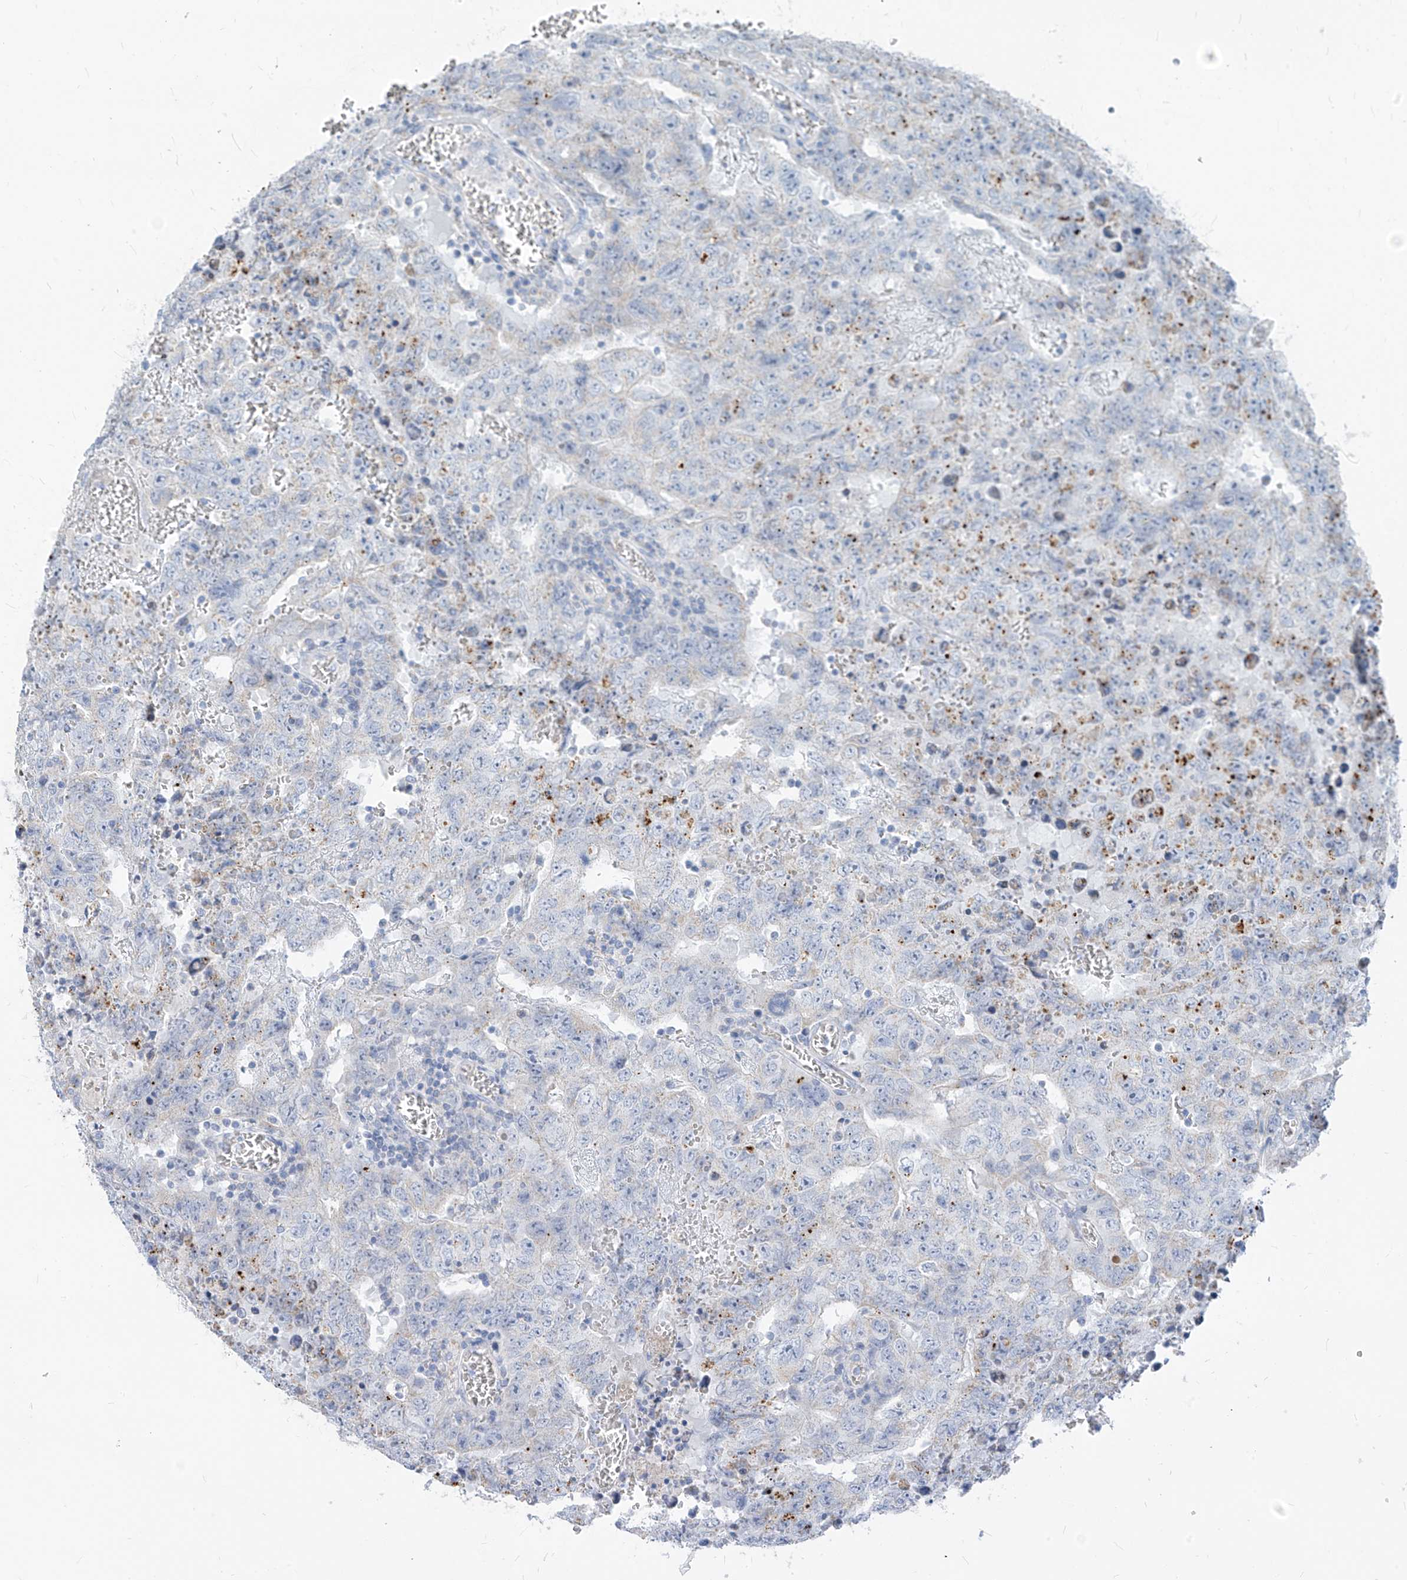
{"staining": {"intensity": "negative", "quantity": "none", "location": "none"}, "tissue": "testis cancer", "cell_type": "Tumor cells", "image_type": "cancer", "snomed": [{"axis": "morphology", "description": "Carcinoma, Embryonal, NOS"}, {"axis": "topography", "description": "Testis"}], "caption": "Testis embryonal carcinoma was stained to show a protein in brown. There is no significant positivity in tumor cells. The staining is performed using DAB (3,3'-diaminobenzidine) brown chromogen with nuclei counter-stained in using hematoxylin.", "gene": "ZNF404", "patient": {"sex": "male", "age": 26}}